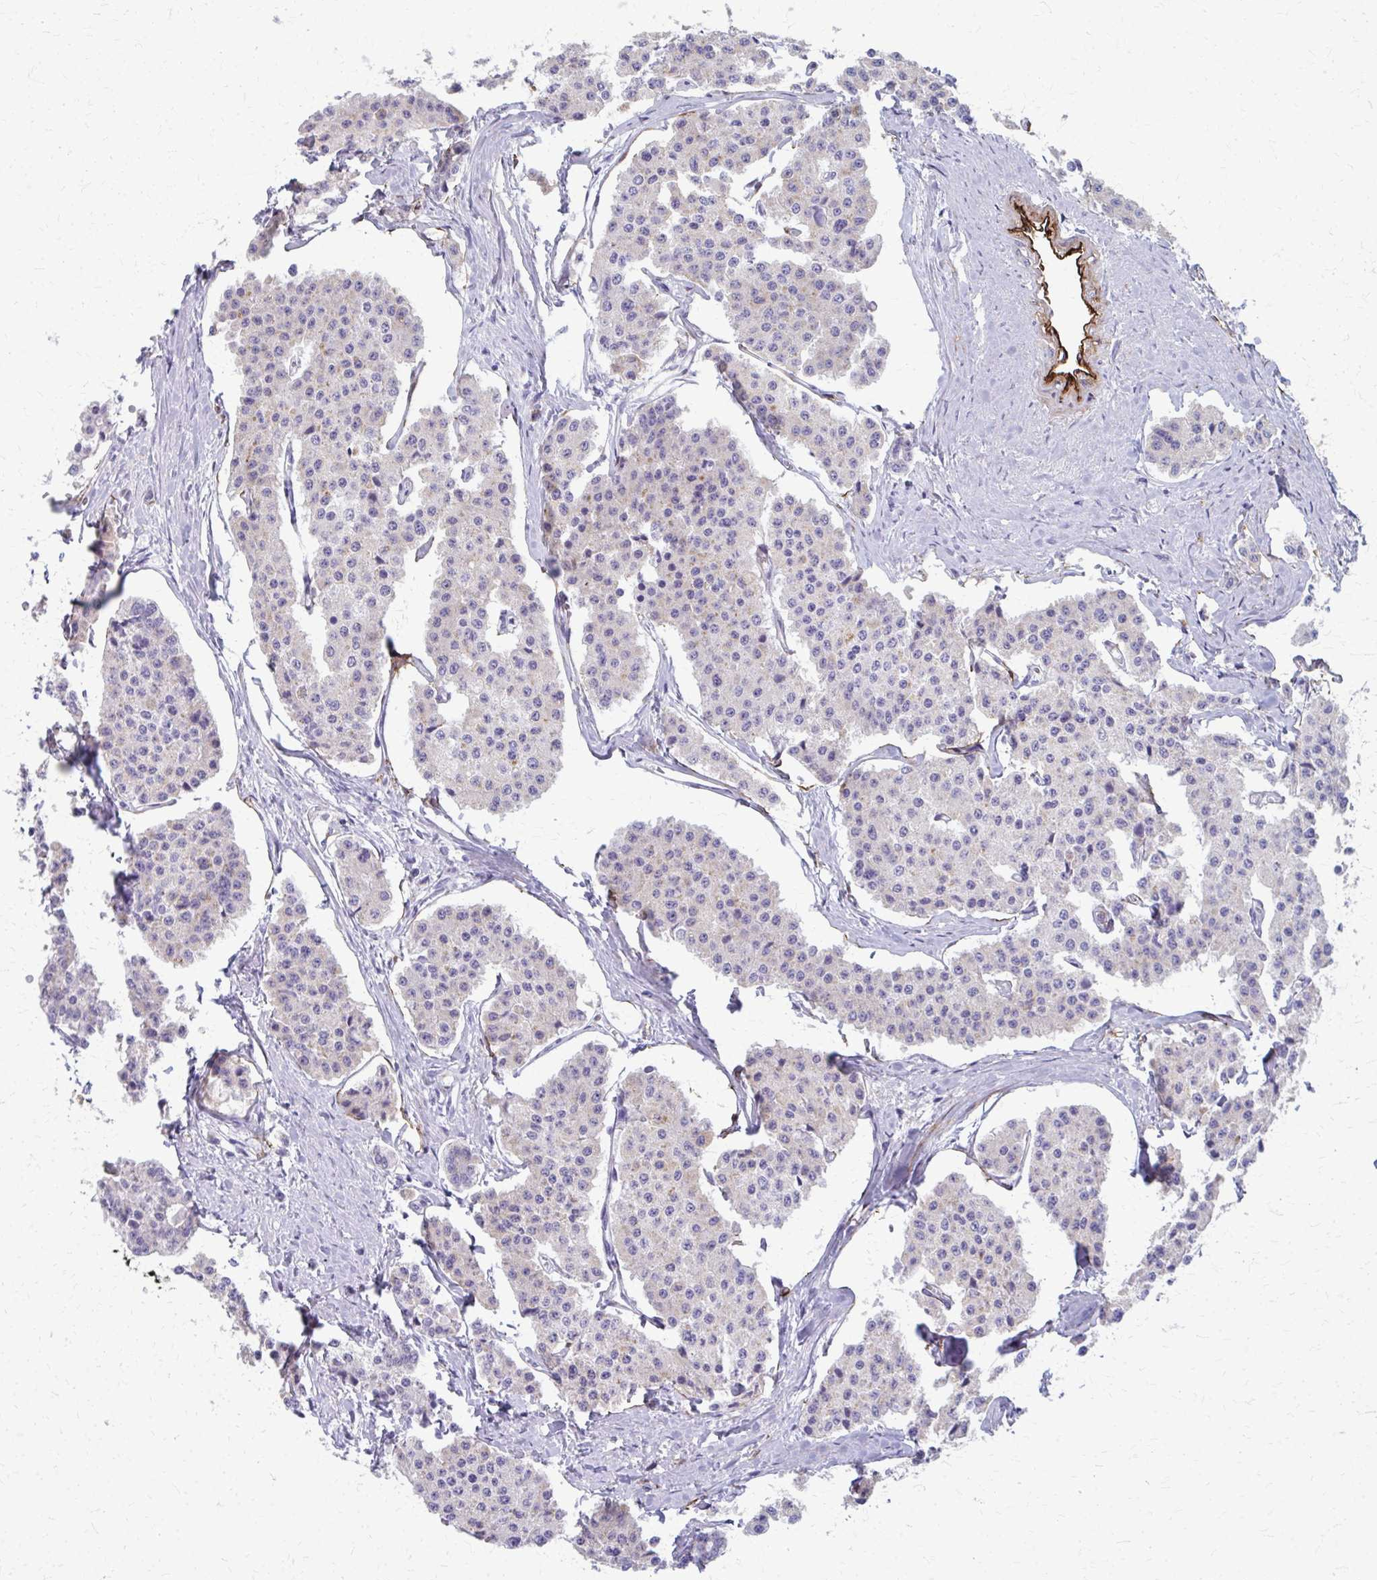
{"staining": {"intensity": "negative", "quantity": "none", "location": "none"}, "tissue": "carcinoid", "cell_type": "Tumor cells", "image_type": "cancer", "snomed": [{"axis": "morphology", "description": "Carcinoid, malignant, NOS"}, {"axis": "topography", "description": "Small intestine"}], "caption": "This is a photomicrograph of immunohistochemistry staining of carcinoid (malignant), which shows no staining in tumor cells.", "gene": "ADIPOQ", "patient": {"sex": "female", "age": 65}}